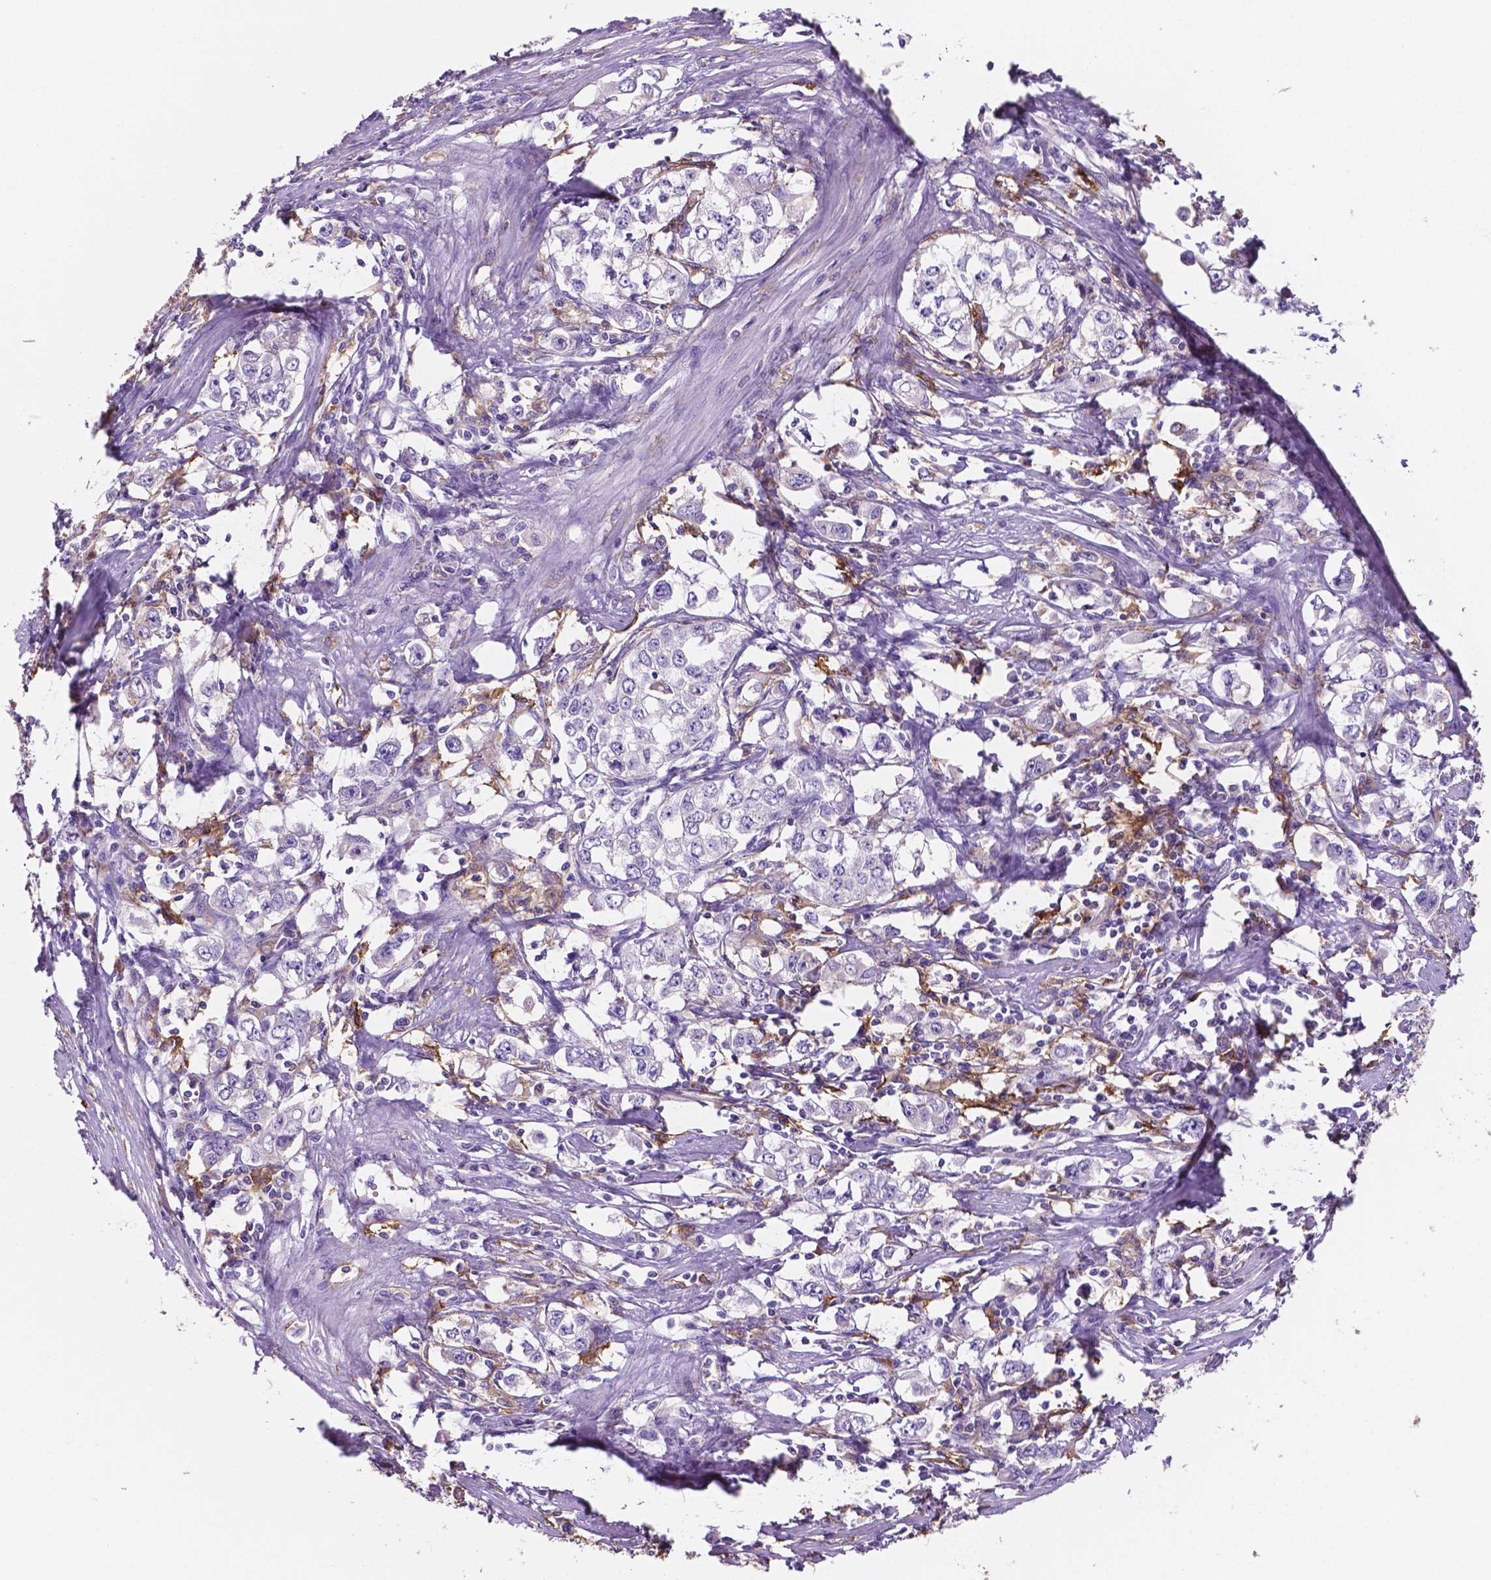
{"staining": {"intensity": "negative", "quantity": "none", "location": "none"}, "tissue": "stomach cancer", "cell_type": "Tumor cells", "image_type": "cancer", "snomed": [{"axis": "morphology", "description": "Adenocarcinoma, NOS"}, {"axis": "topography", "description": "Stomach, lower"}], "caption": "Photomicrograph shows no protein staining in tumor cells of stomach adenocarcinoma tissue.", "gene": "MKRN2OS", "patient": {"sex": "female", "age": 72}}